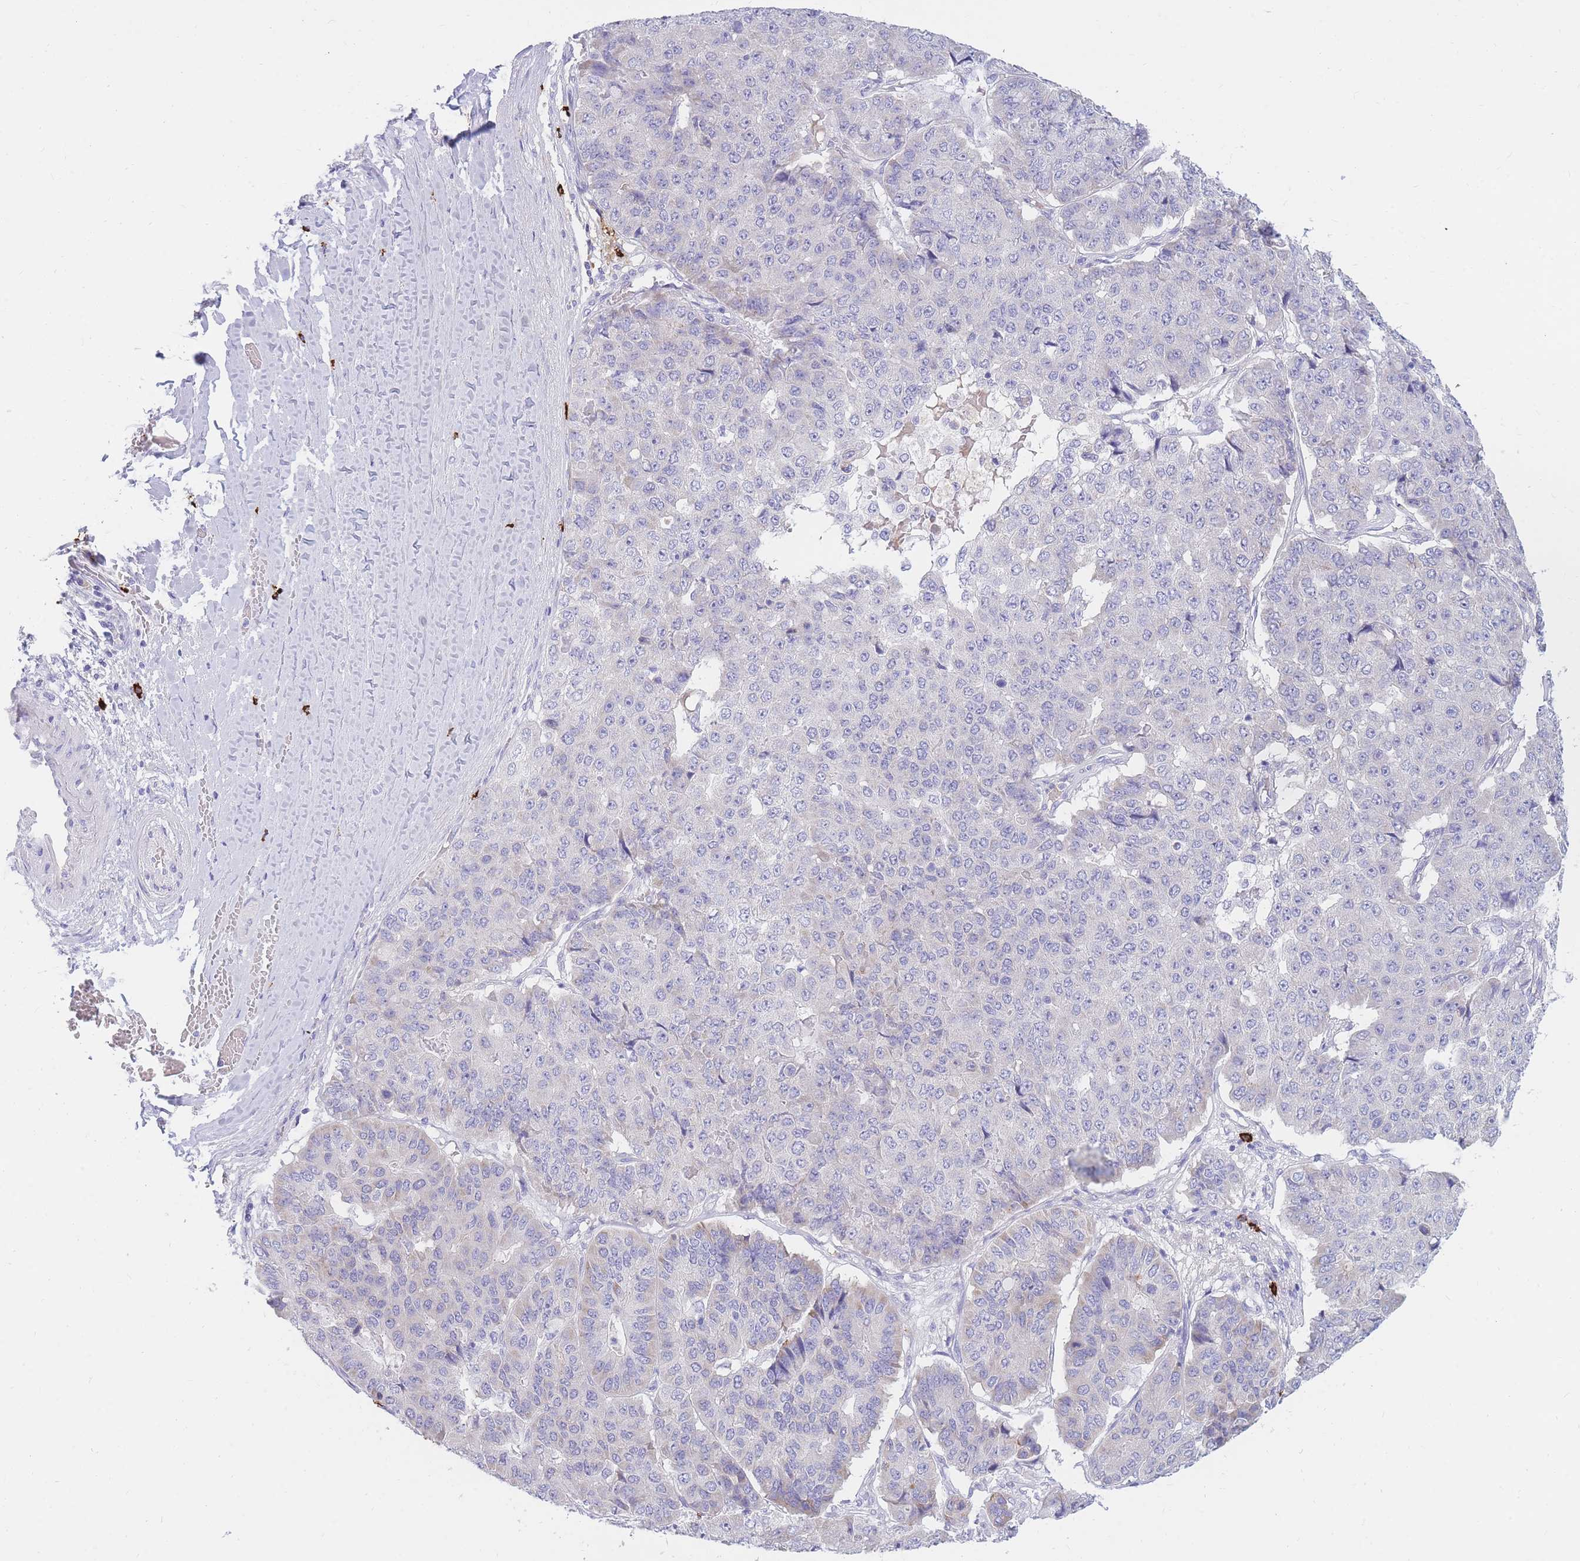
{"staining": {"intensity": "negative", "quantity": "none", "location": "none"}, "tissue": "pancreatic cancer", "cell_type": "Tumor cells", "image_type": "cancer", "snomed": [{"axis": "morphology", "description": "Adenocarcinoma, NOS"}, {"axis": "topography", "description": "Pancreas"}], "caption": "Immunohistochemical staining of pancreatic cancer shows no significant staining in tumor cells.", "gene": "TPSD1", "patient": {"sex": "male", "age": 50}}